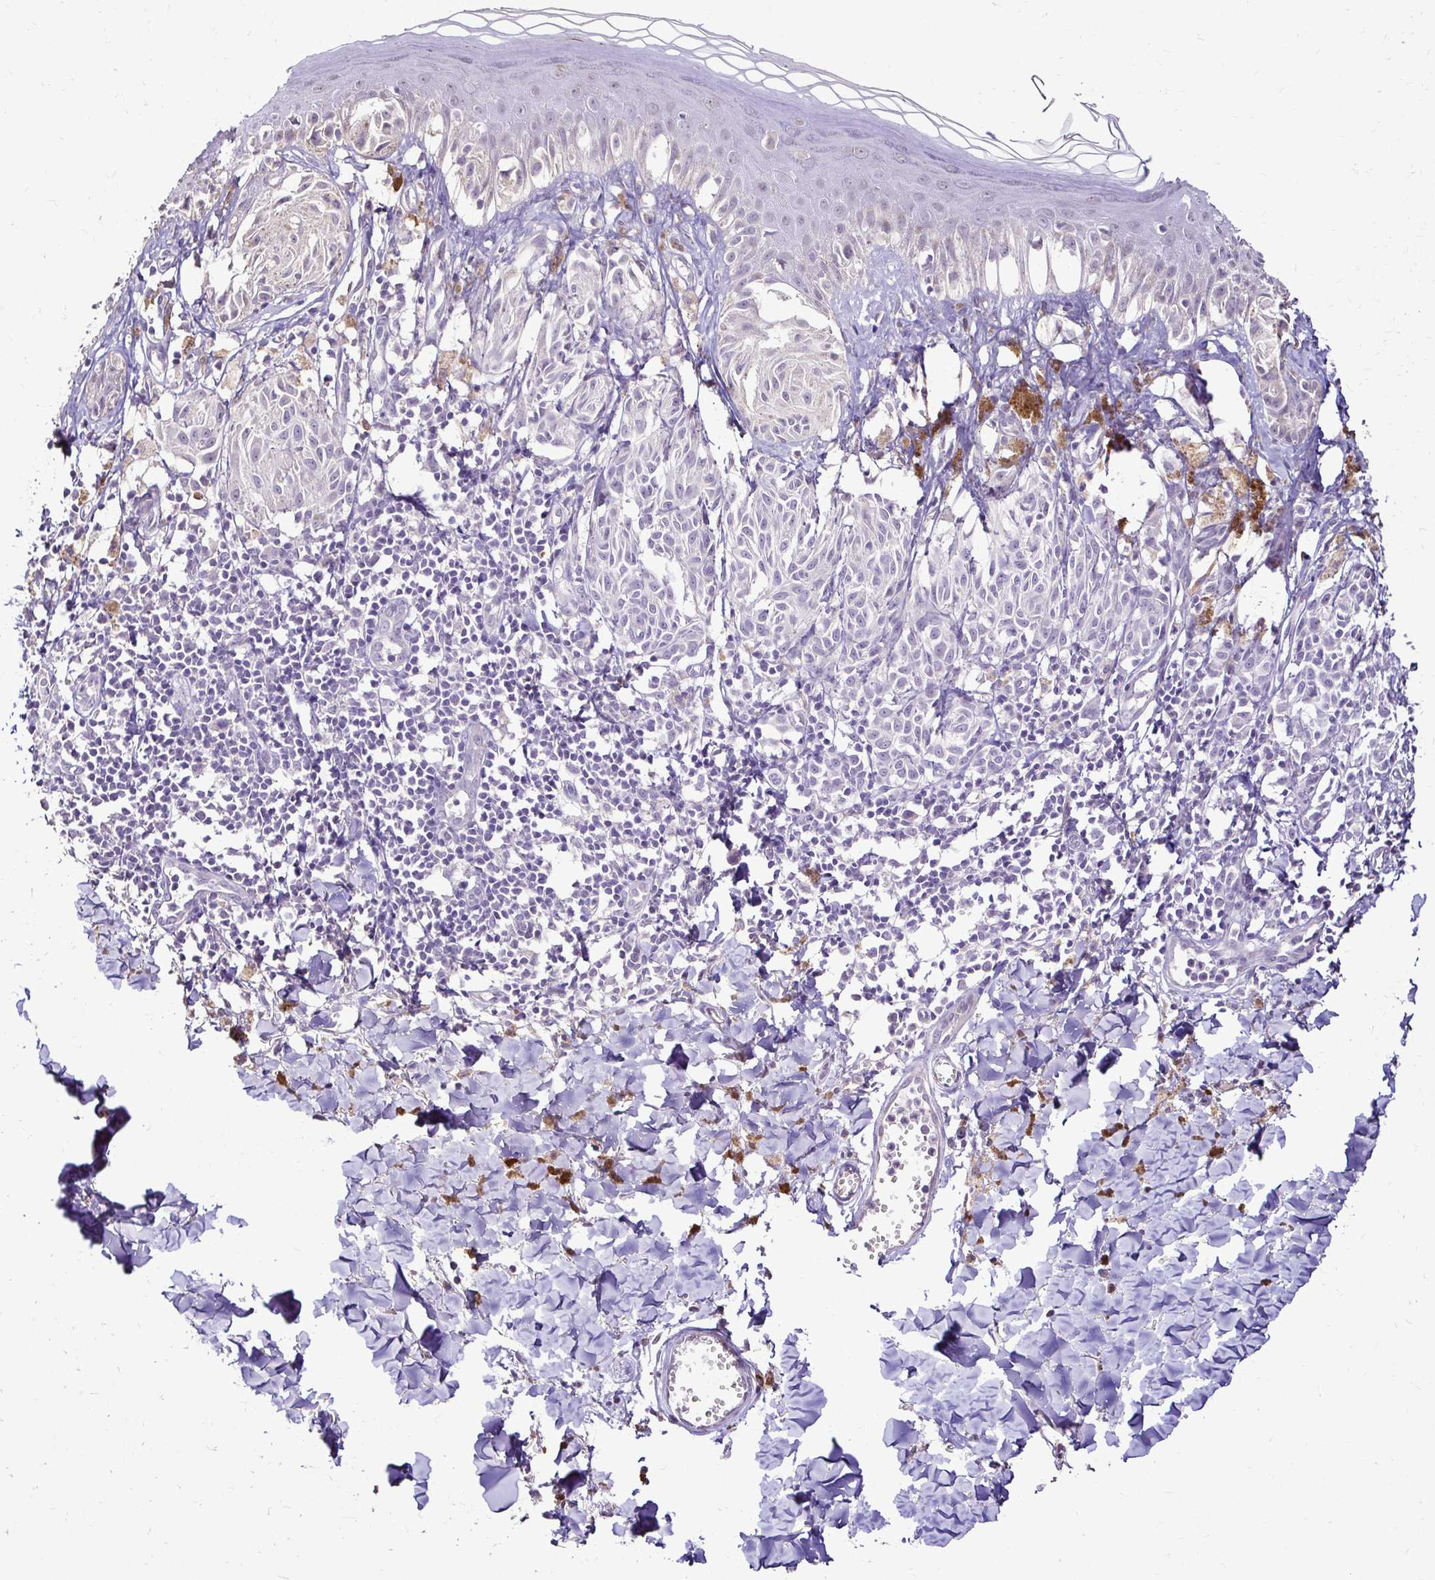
{"staining": {"intensity": "negative", "quantity": "none", "location": "none"}, "tissue": "melanoma", "cell_type": "Tumor cells", "image_type": "cancer", "snomed": [{"axis": "morphology", "description": "Malignant melanoma, NOS"}, {"axis": "topography", "description": "Skin"}], "caption": "Melanoma stained for a protein using IHC demonstrates no staining tumor cells.", "gene": "KIAA1210", "patient": {"sex": "female", "age": 38}}